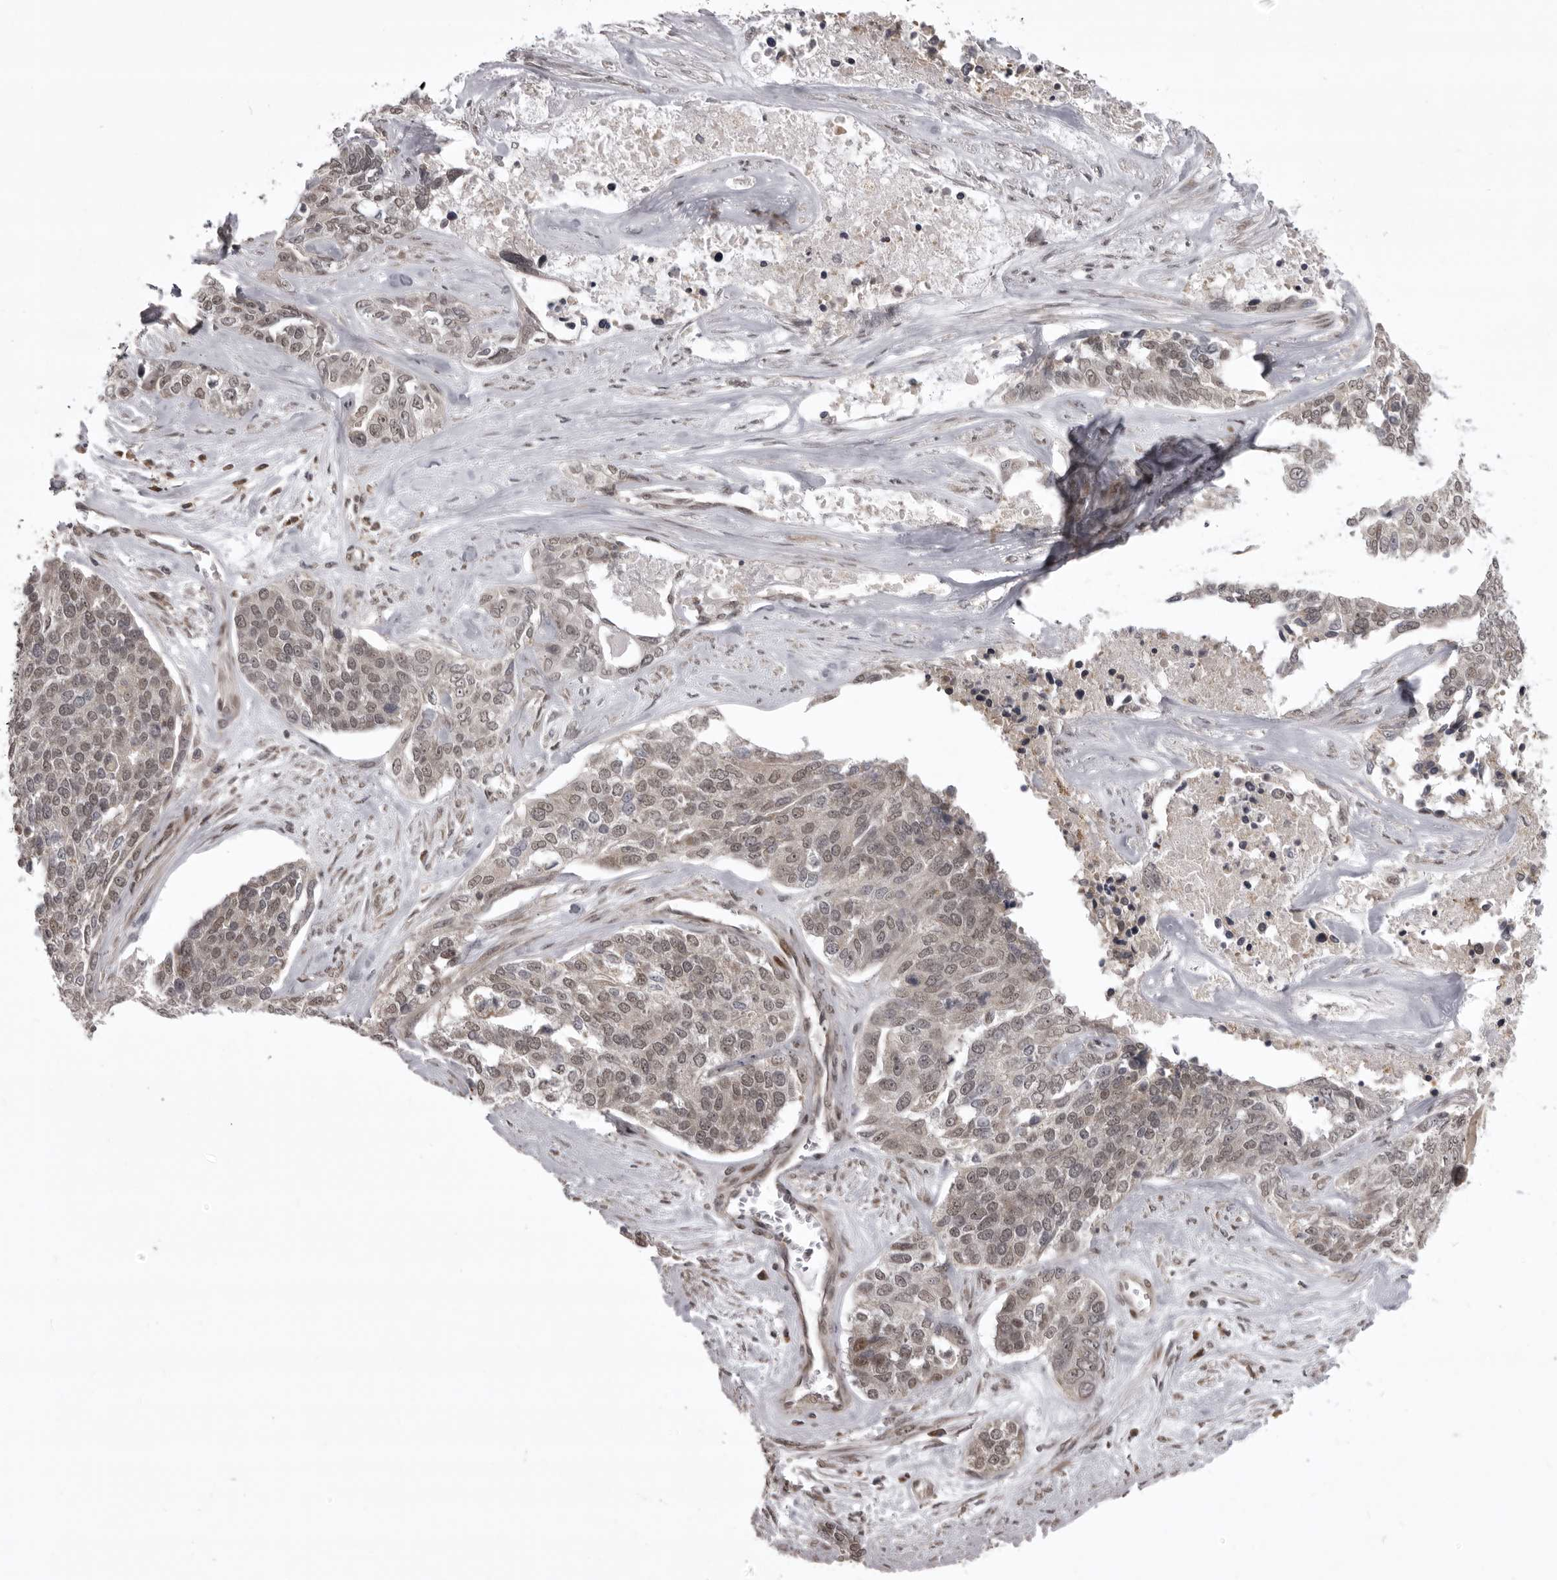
{"staining": {"intensity": "weak", "quantity": "25%-75%", "location": "nuclear"}, "tissue": "ovarian cancer", "cell_type": "Tumor cells", "image_type": "cancer", "snomed": [{"axis": "morphology", "description": "Cystadenocarcinoma, serous, NOS"}, {"axis": "topography", "description": "Ovary"}], "caption": "Protein expression analysis of human ovarian cancer (serous cystadenocarcinoma) reveals weak nuclear positivity in approximately 25%-75% of tumor cells.", "gene": "C1orf109", "patient": {"sex": "female", "age": 44}}